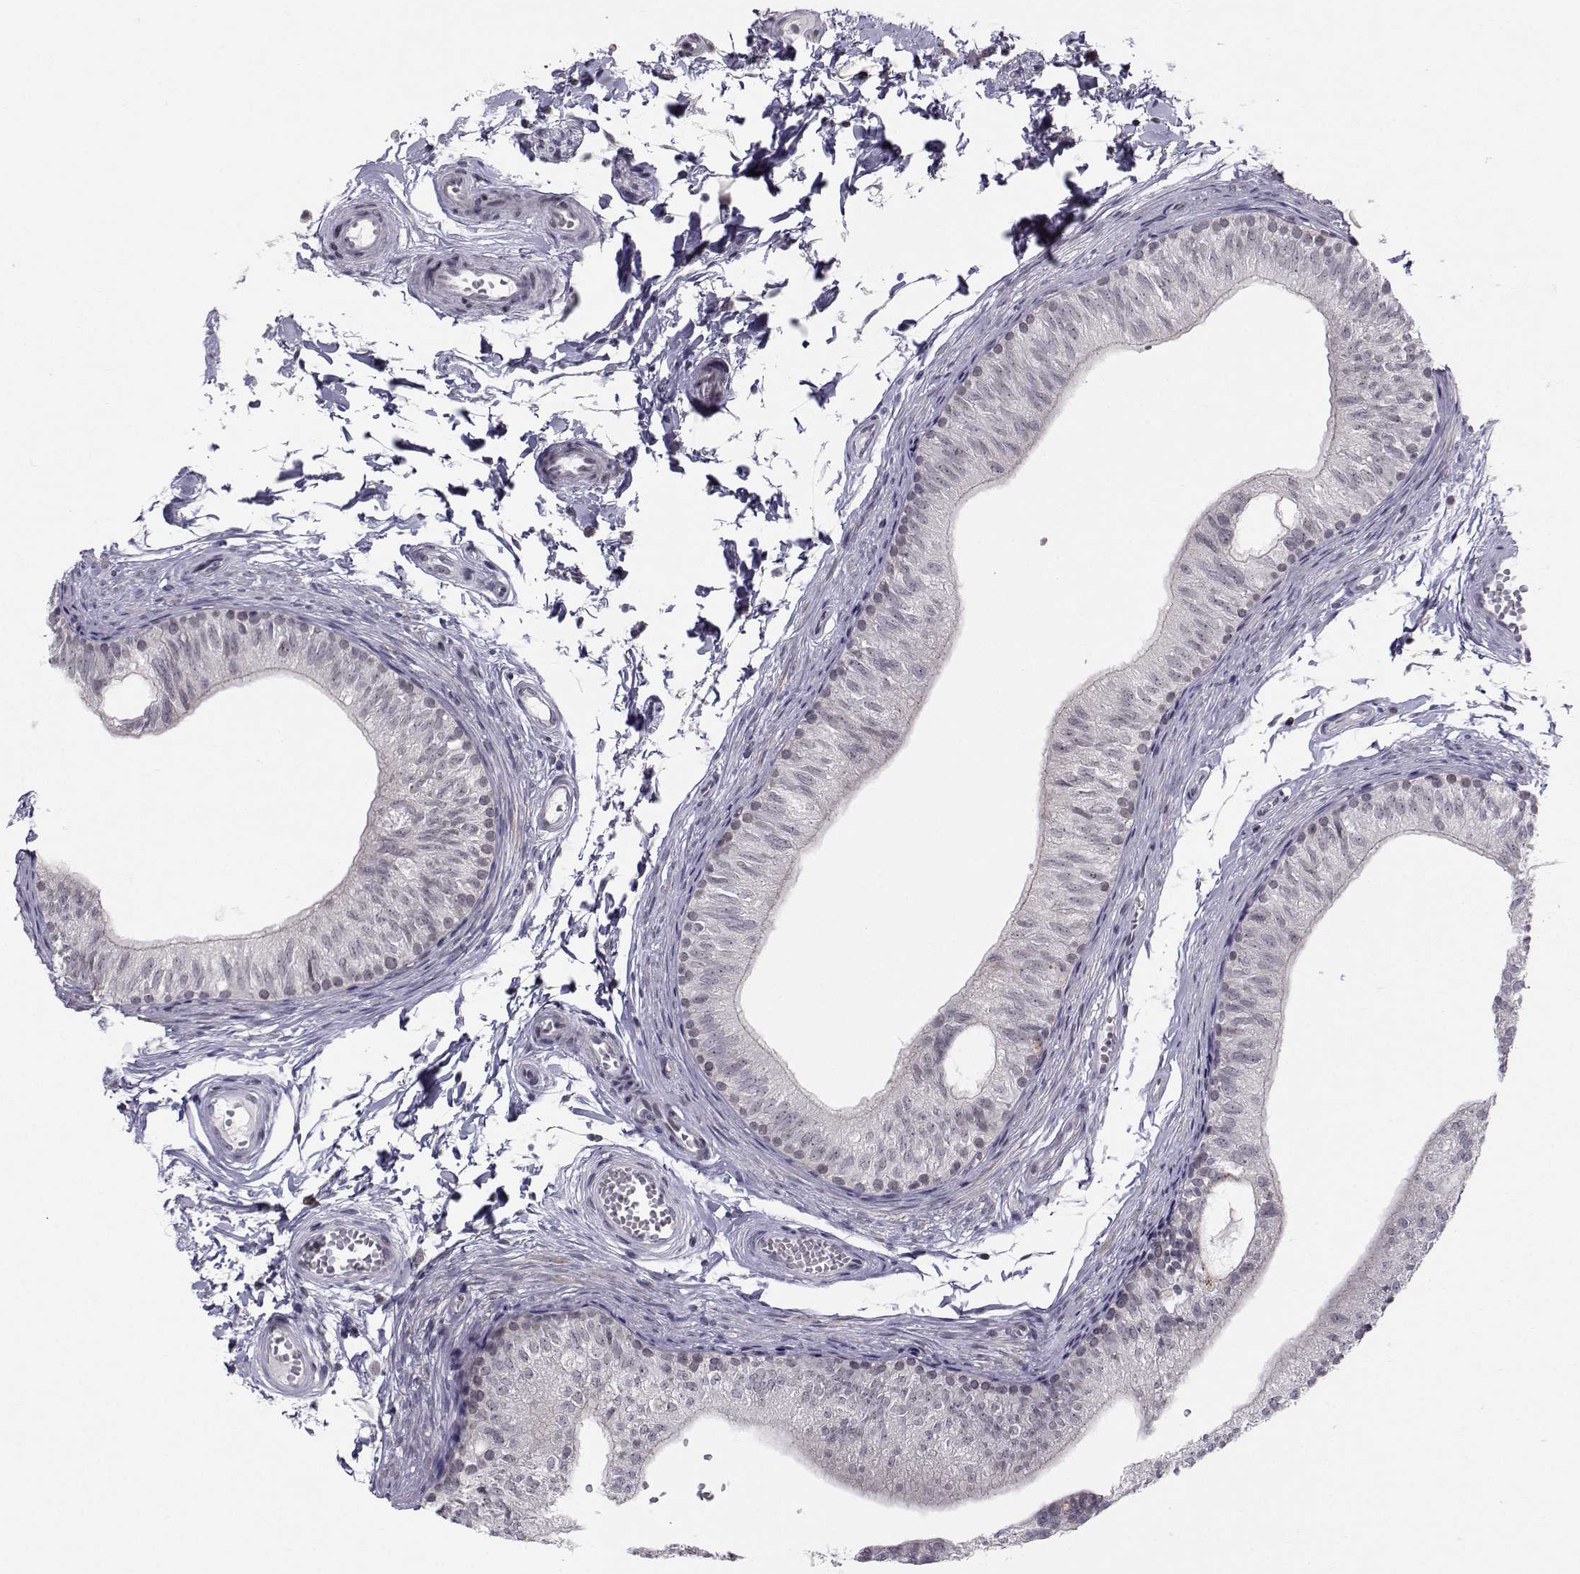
{"staining": {"intensity": "negative", "quantity": "none", "location": "none"}, "tissue": "epididymis", "cell_type": "Glandular cells", "image_type": "normal", "snomed": [{"axis": "morphology", "description": "Normal tissue, NOS"}, {"axis": "topography", "description": "Epididymis"}], "caption": "Epididymis was stained to show a protein in brown. There is no significant staining in glandular cells.", "gene": "MARCHF4", "patient": {"sex": "male", "age": 22}}